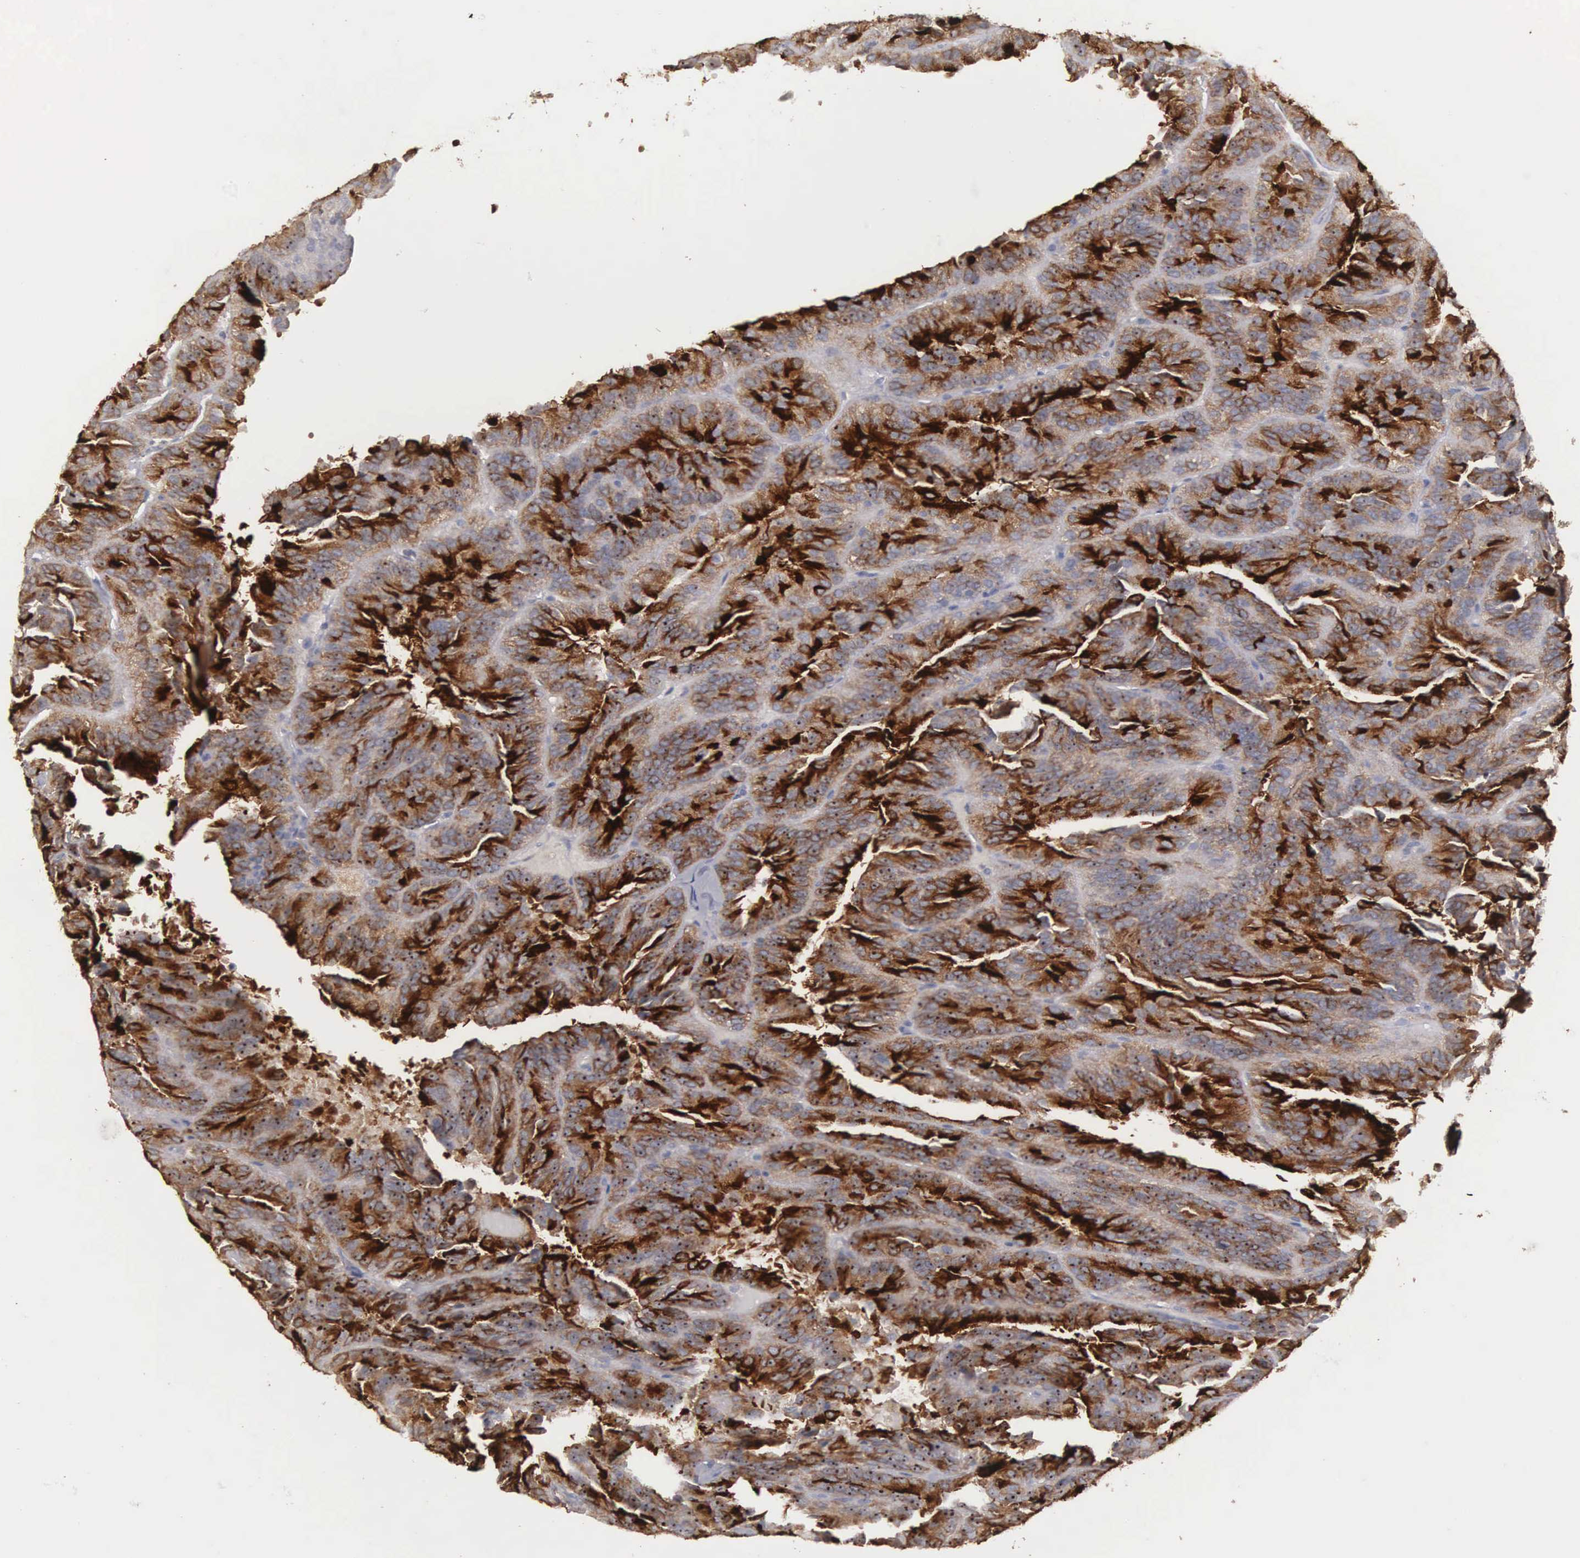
{"staining": {"intensity": "strong", "quantity": ">75%", "location": "cytoplasmic/membranous"}, "tissue": "renal cancer", "cell_type": "Tumor cells", "image_type": "cancer", "snomed": [{"axis": "morphology", "description": "Adenocarcinoma, NOS"}, {"axis": "topography", "description": "Kidney"}], "caption": "Tumor cells reveal strong cytoplasmic/membranous expression in about >75% of cells in renal adenocarcinoma.", "gene": "AMN", "patient": {"sex": "male", "age": 46}}